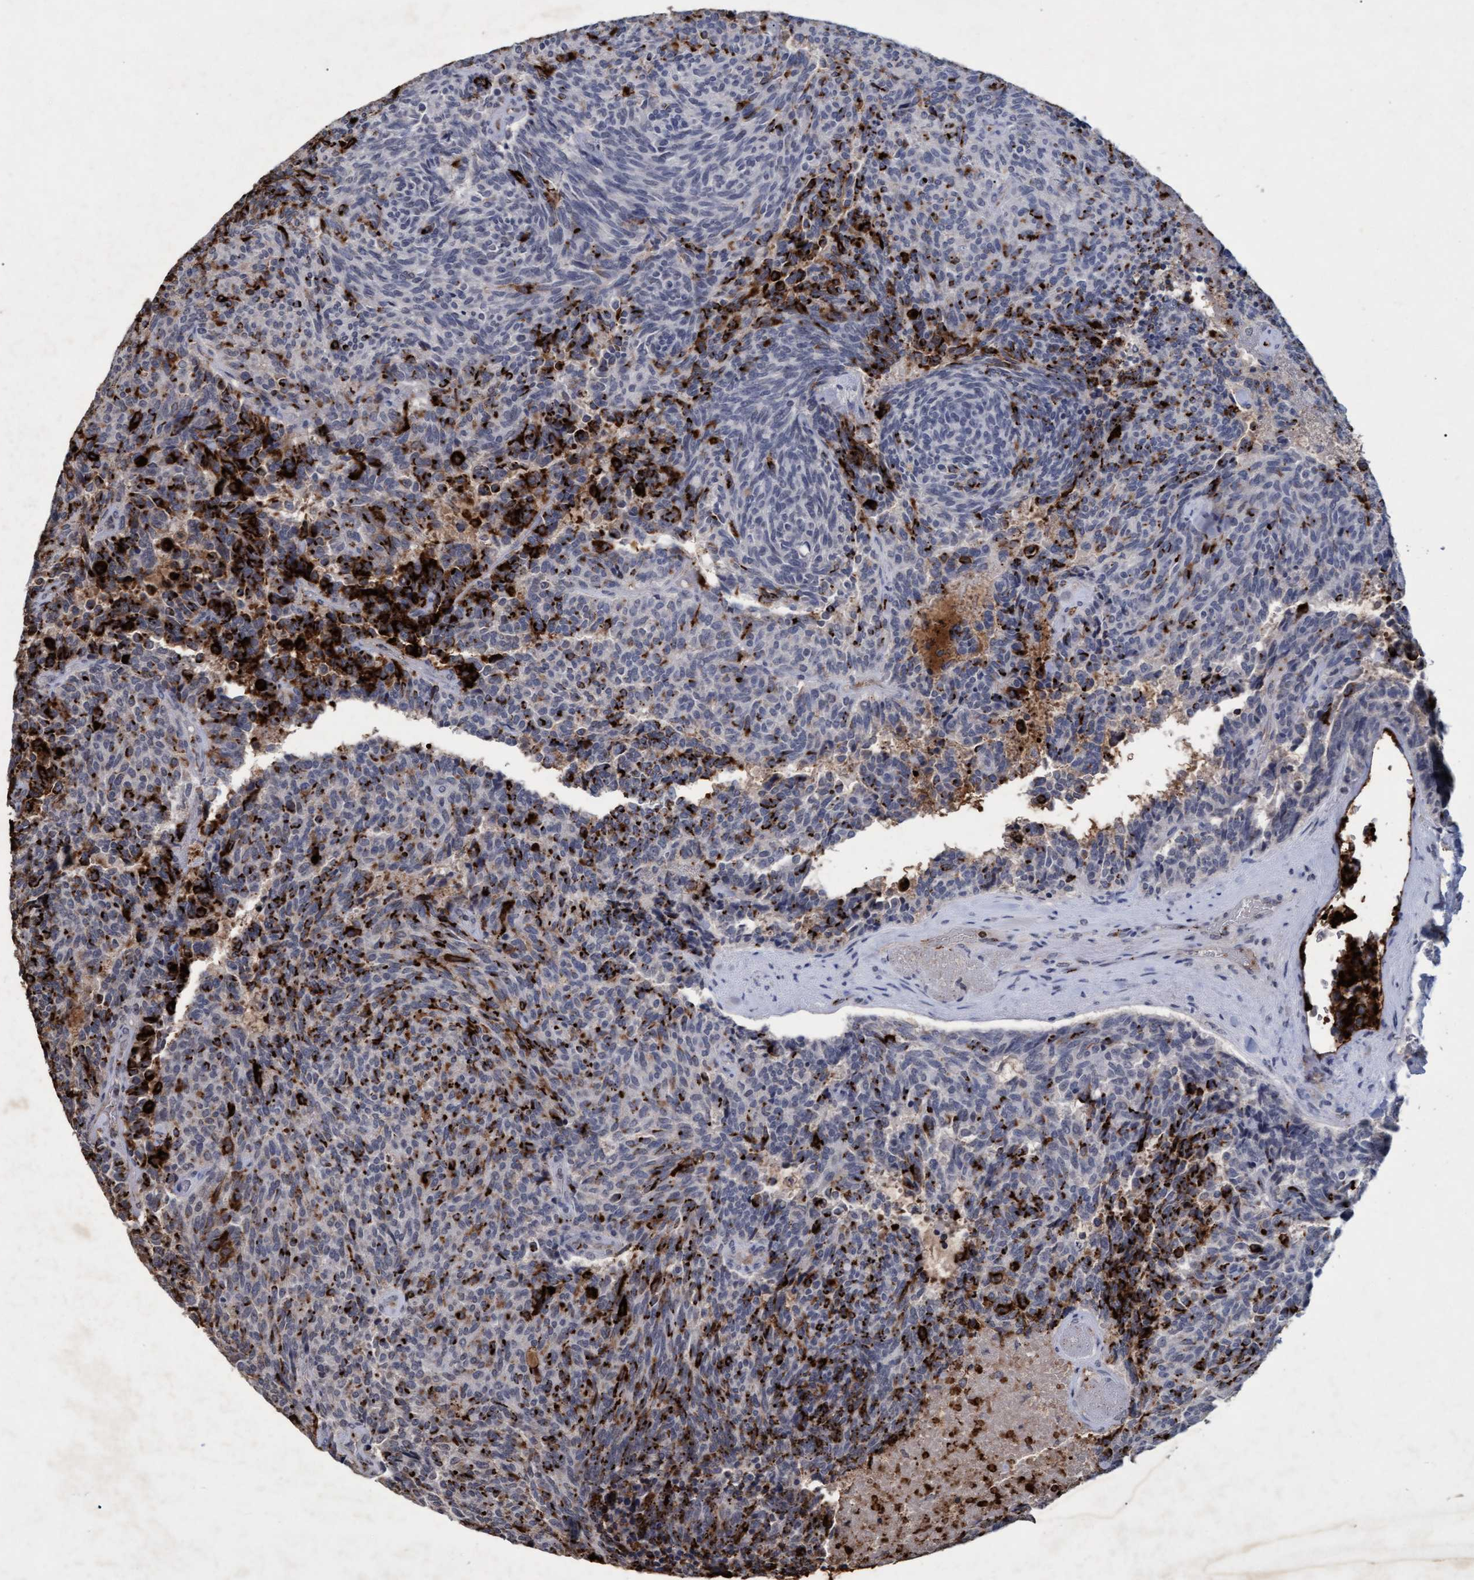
{"staining": {"intensity": "strong", "quantity": "<25%", "location": "cytoplasmic/membranous"}, "tissue": "carcinoid", "cell_type": "Tumor cells", "image_type": "cancer", "snomed": [{"axis": "morphology", "description": "Carcinoid, malignant, NOS"}, {"axis": "topography", "description": "Pancreas"}], "caption": "High-magnification brightfield microscopy of malignant carcinoid stained with DAB (brown) and counterstained with hematoxylin (blue). tumor cells exhibit strong cytoplasmic/membranous positivity is identified in about<25% of cells.", "gene": "GALC", "patient": {"sex": "female", "age": 54}}